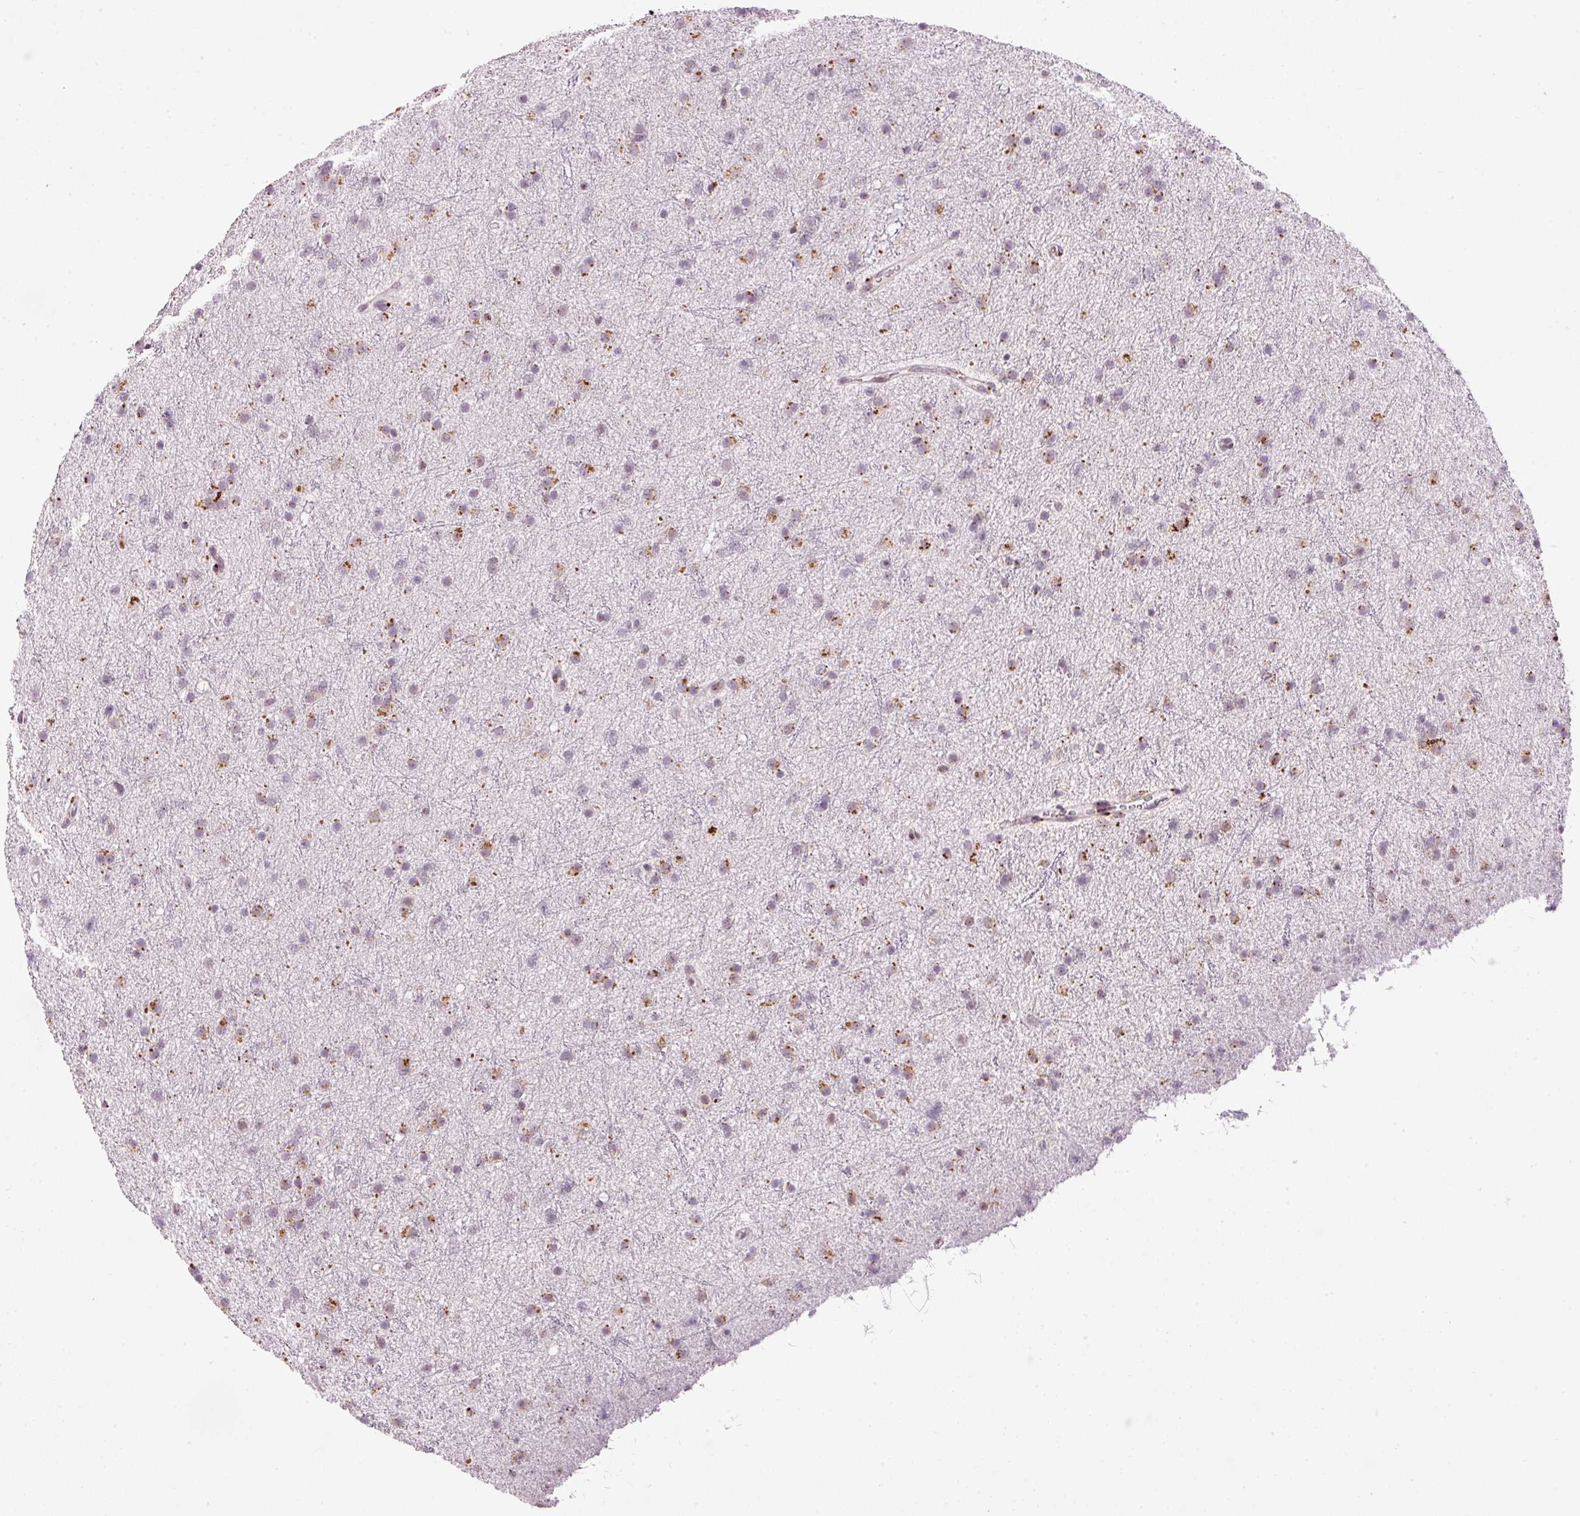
{"staining": {"intensity": "moderate", "quantity": "25%-75%", "location": "cytoplasmic/membranous"}, "tissue": "glioma", "cell_type": "Tumor cells", "image_type": "cancer", "snomed": [{"axis": "morphology", "description": "Glioma, malignant, Low grade"}, {"axis": "topography", "description": "Cerebral cortex"}], "caption": "Malignant glioma (low-grade) stained with a brown dye demonstrates moderate cytoplasmic/membranous positive staining in about 25%-75% of tumor cells.", "gene": "ZNF639", "patient": {"sex": "female", "age": 39}}